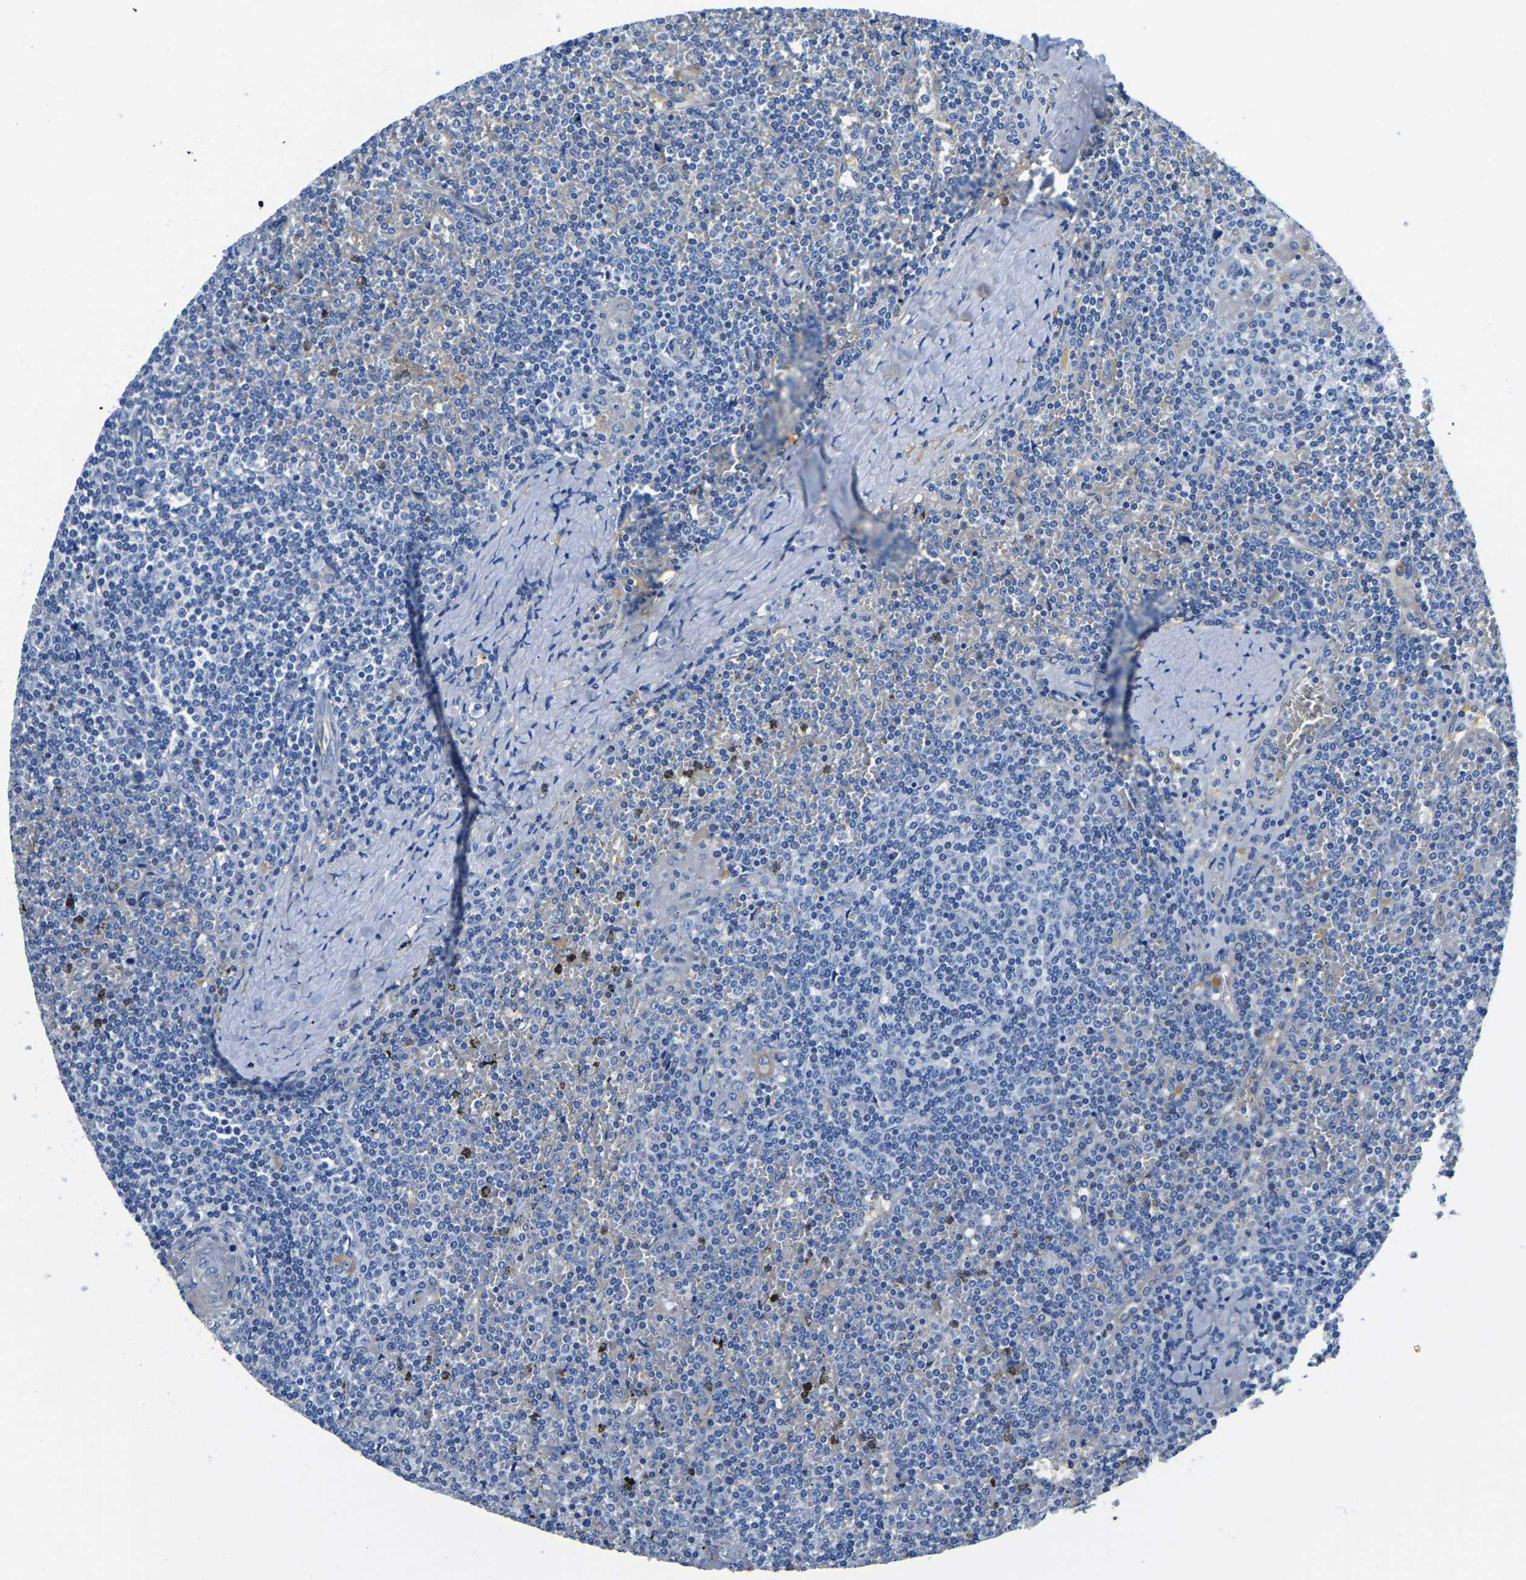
{"staining": {"intensity": "negative", "quantity": "none", "location": "none"}, "tissue": "lymphoma", "cell_type": "Tumor cells", "image_type": "cancer", "snomed": [{"axis": "morphology", "description": "Malignant lymphoma, non-Hodgkin's type, Low grade"}, {"axis": "topography", "description": "Spleen"}], "caption": "The immunohistochemistry (IHC) histopathology image has no significant staining in tumor cells of lymphoma tissue.", "gene": "ZDHHC13", "patient": {"sex": "female", "age": 19}}